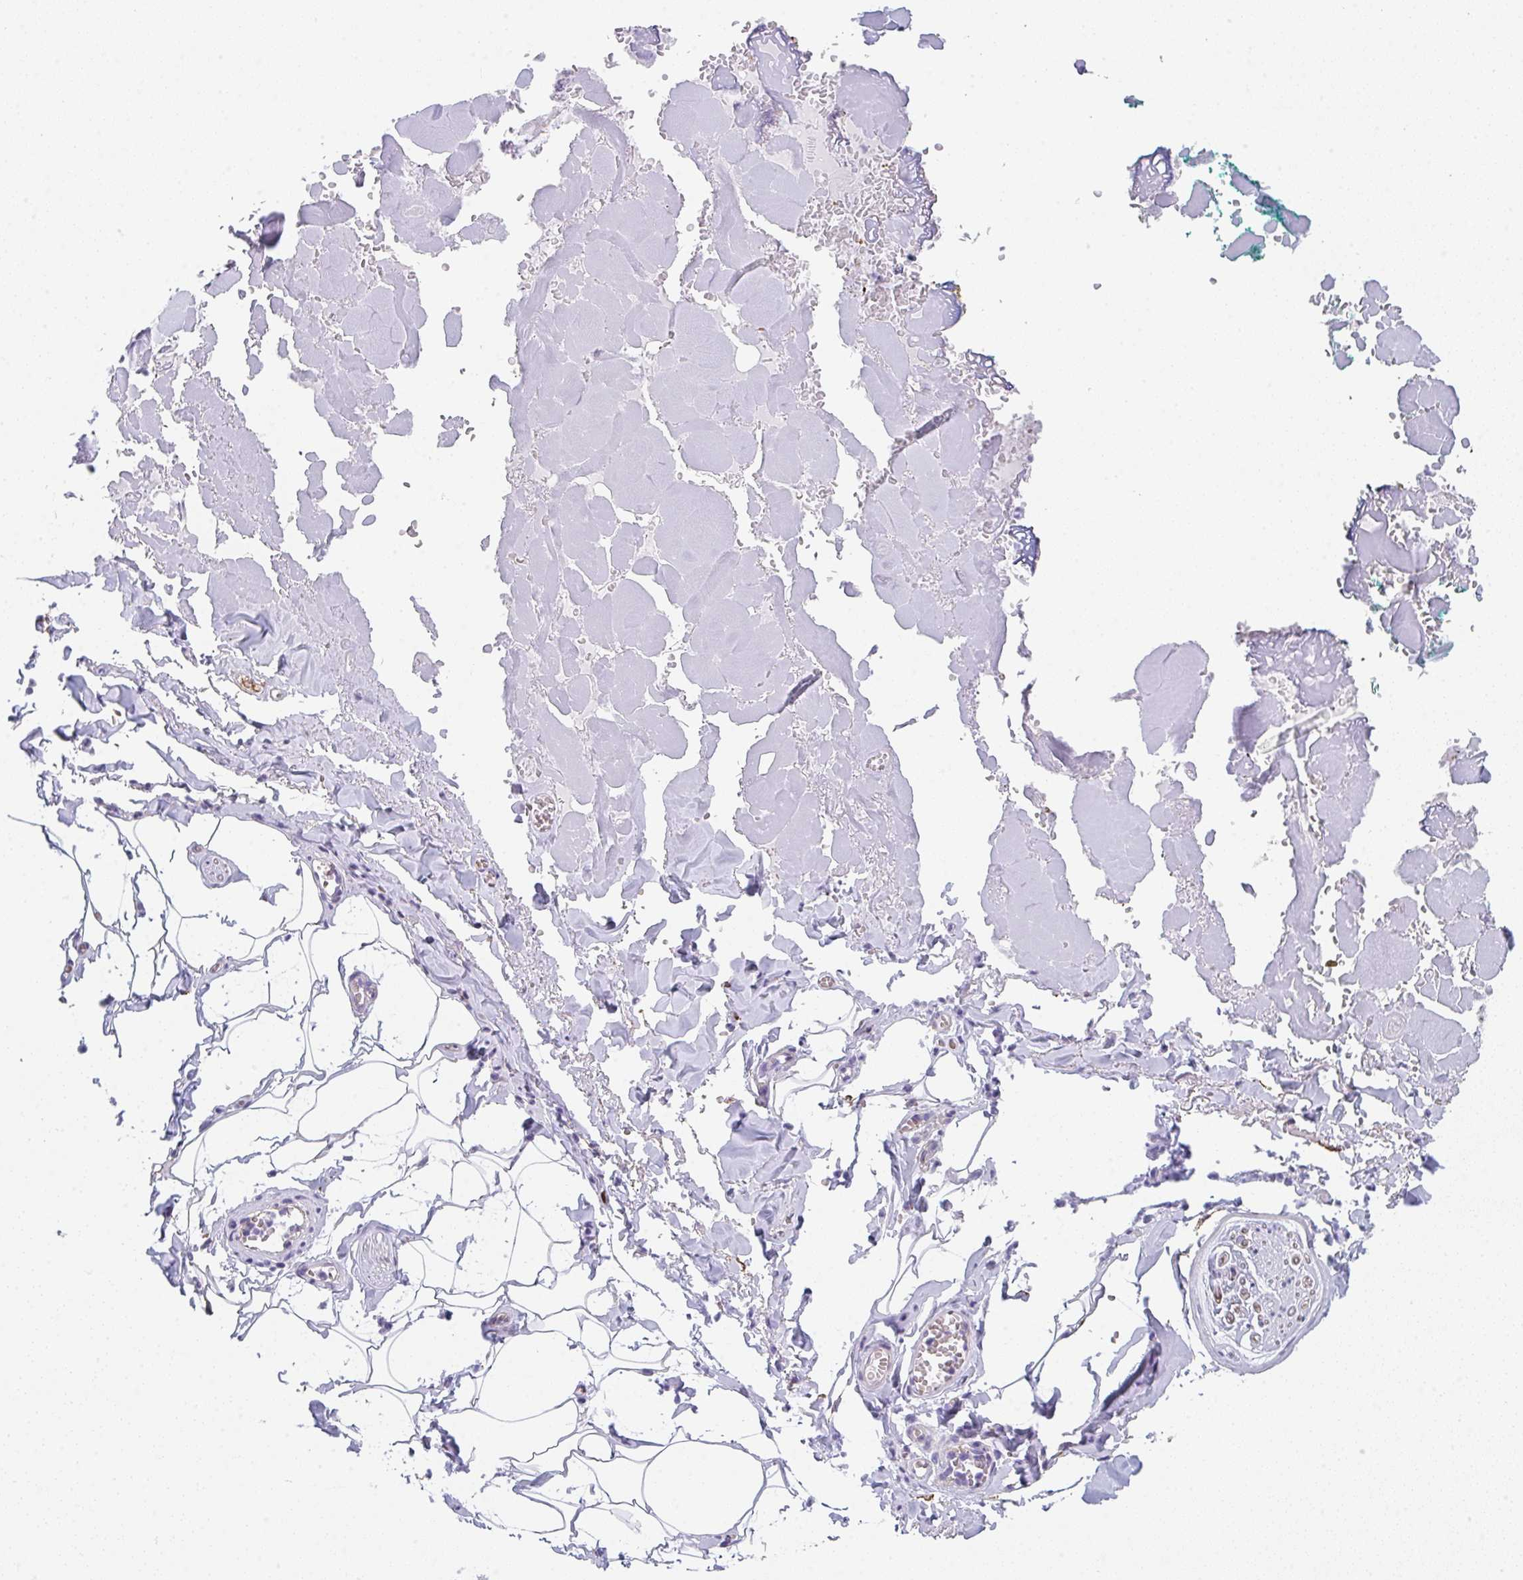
{"staining": {"intensity": "negative", "quantity": "none", "location": "none"}, "tissue": "adipose tissue", "cell_type": "Adipocytes", "image_type": "normal", "snomed": [{"axis": "morphology", "description": "Normal tissue, NOS"}, {"axis": "topography", "description": "Vulva"}, {"axis": "topography", "description": "Peripheral nerve tissue"}], "caption": "A high-resolution photomicrograph shows IHC staining of benign adipose tissue, which demonstrates no significant expression in adipocytes. (Stains: DAB (3,3'-diaminobenzidine) immunohistochemistry (IHC) with hematoxylin counter stain, Microscopy: brightfield microscopy at high magnification).", "gene": "DBN1", "patient": {"sex": "female", "age": 66}}